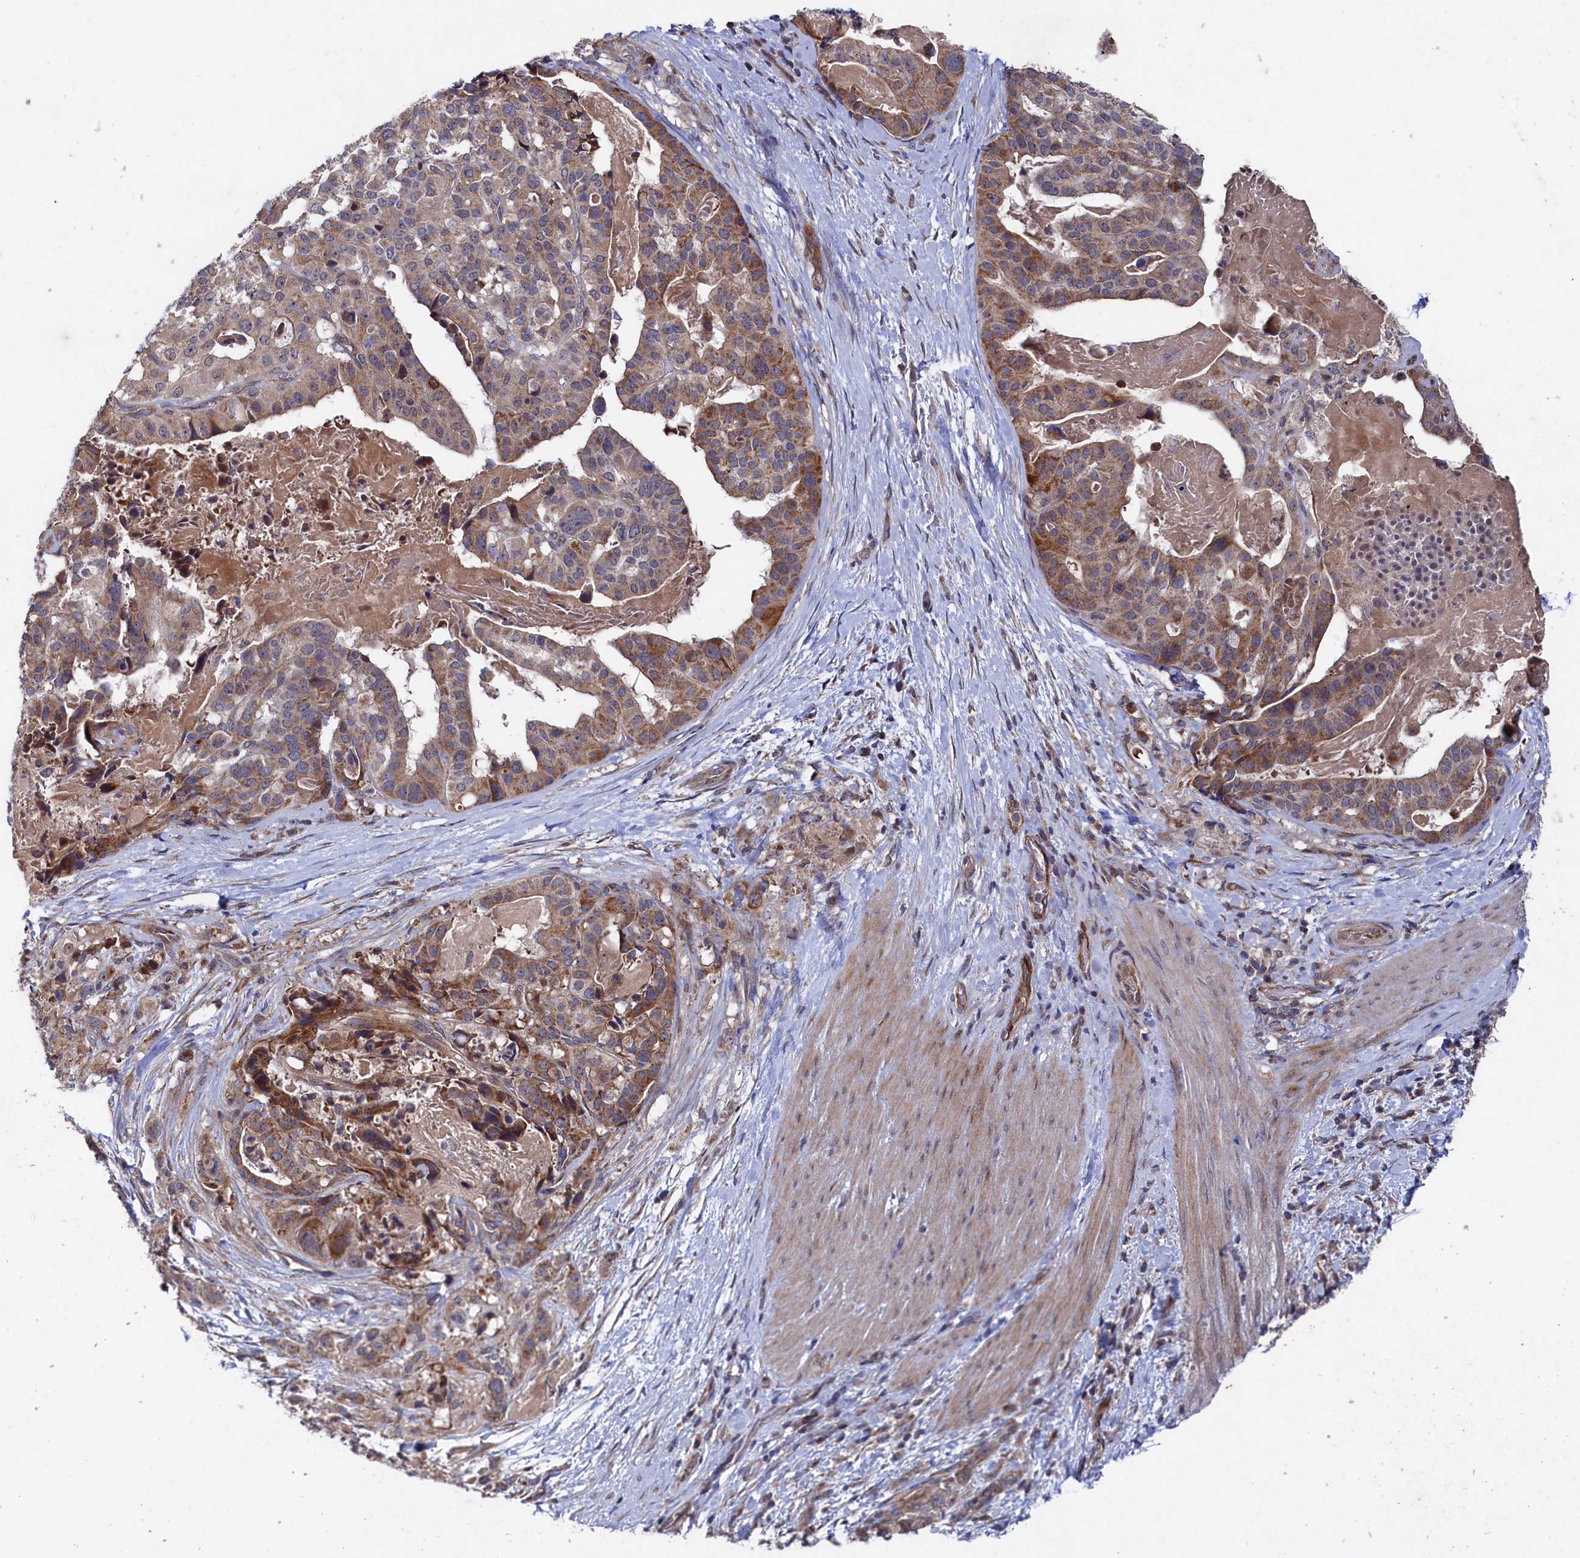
{"staining": {"intensity": "moderate", "quantity": "25%-75%", "location": "cytoplasmic/membranous"}, "tissue": "stomach cancer", "cell_type": "Tumor cells", "image_type": "cancer", "snomed": [{"axis": "morphology", "description": "Adenocarcinoma, NOS"}, {"axis": "topography", "description": "Stomach"}], "caption": "Protein expression by immunohistochemistry shows moderate cytoplasmic/membranous staining in approximately 25%-75% of tumor cells in stomach cancer (adenocarcinoma).", "gene": "SUPV3L1", "patient": {"sex": "male", "age": 48}}